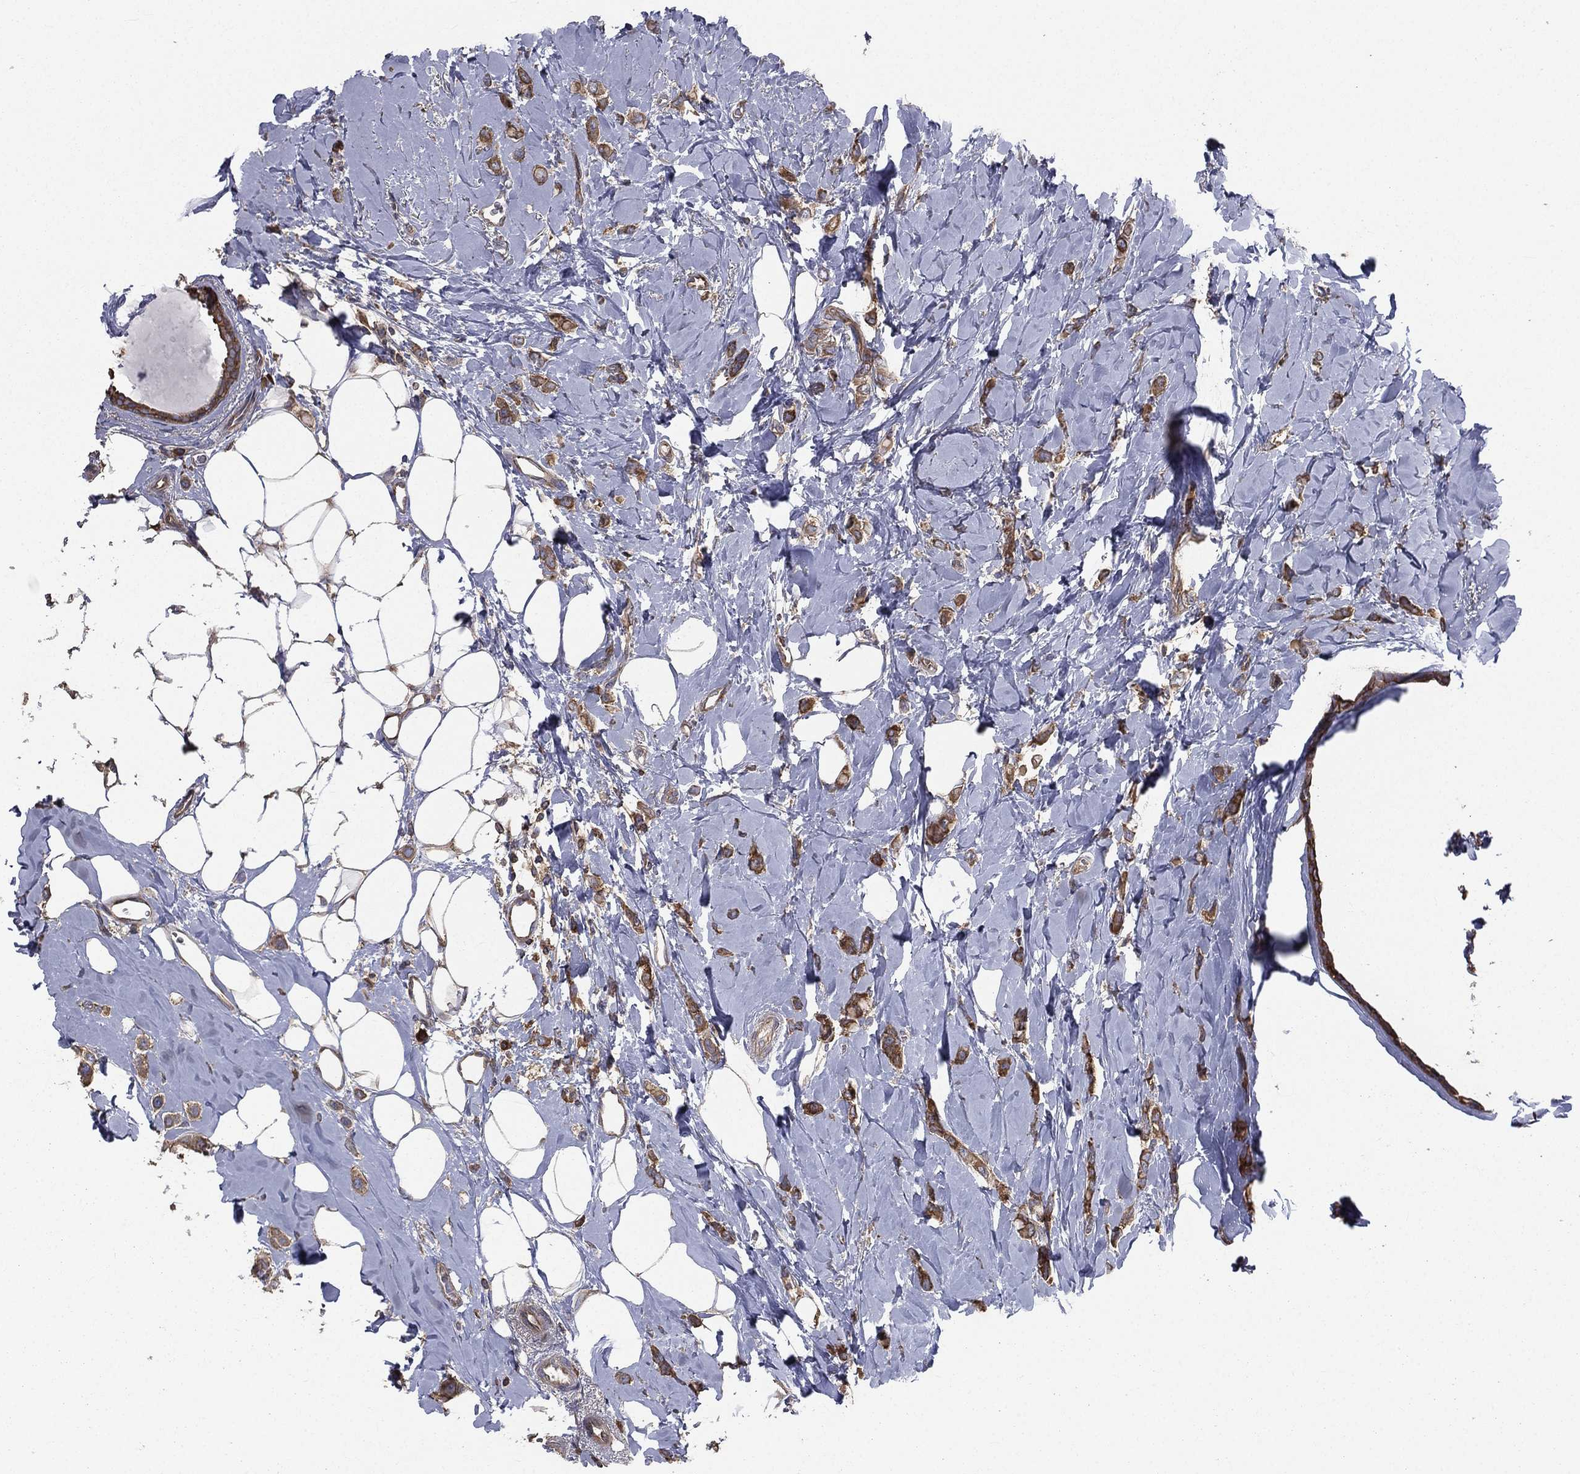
{"staining": {"intensity": "strong", "quantity": "25%-75%", "location": "cytoplasmic/membranous"}, "tissue": "breast cancer", "cell_type": "Tumor cells", "image_type": "cancer", "snomed": [{"axis": "morphology", "description": "Lobular carcinoma"}, {"axis": "topography", "description": "Breast"}], "caption": "An immunohistochemistry photomicrograph of neoplastic tissue is shown. Protein staining in brown shows strong cytoplasmic/membranous positivity in breast lobular carcinoma within tumor cells. (IHC, brightfield microscopy, high magnification).", "gene": "SARS1", "patient": {"sex": "female", "age": 66}}